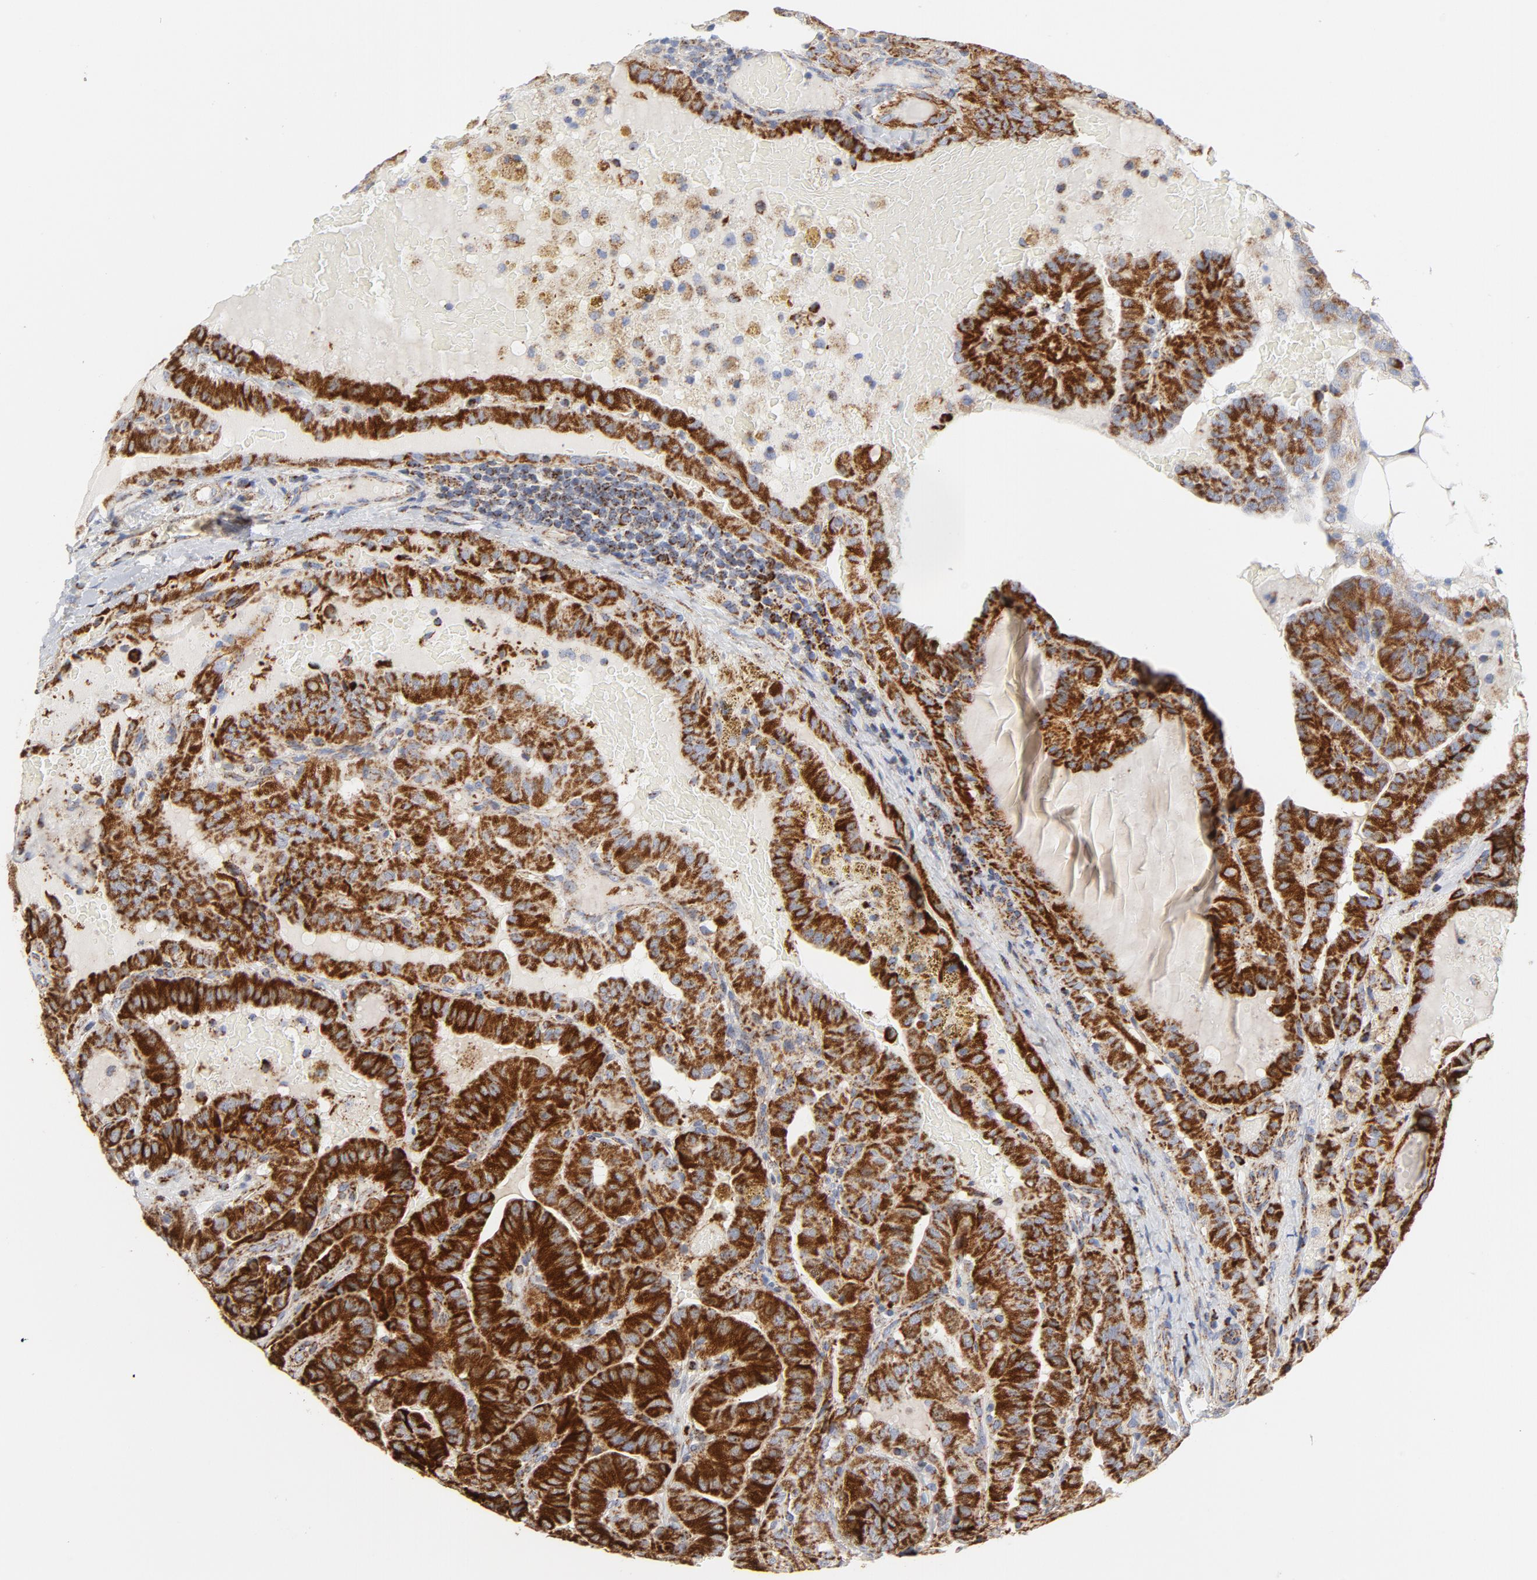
{"staining": {"intensity": "strong", "quantity": ">75%", "location": "cytoplasmic/membranous"}, "tissue": "thyroid cancer", "cell_type": "Tumor cells", "image_type": "cancer", "snomed": [{"axis": "morphology", "description": "Papillary adenocarcinoma, NOS"}, {"axis": "topography", "description": "Thyroid gland"}], "caption": "Protein analysis of thyroid cancer (papillary adenocarcinoma) tissue shows strong cytoplasmic/membranous expression in approximately >75% of tumor cells. The staining is performed using DAB brown chromogen to label protein expression. The nuclei are counter-stained blue using hematoxylin.", "gene": "CYCS", "patient": {"sex": "male", "age": 77}}